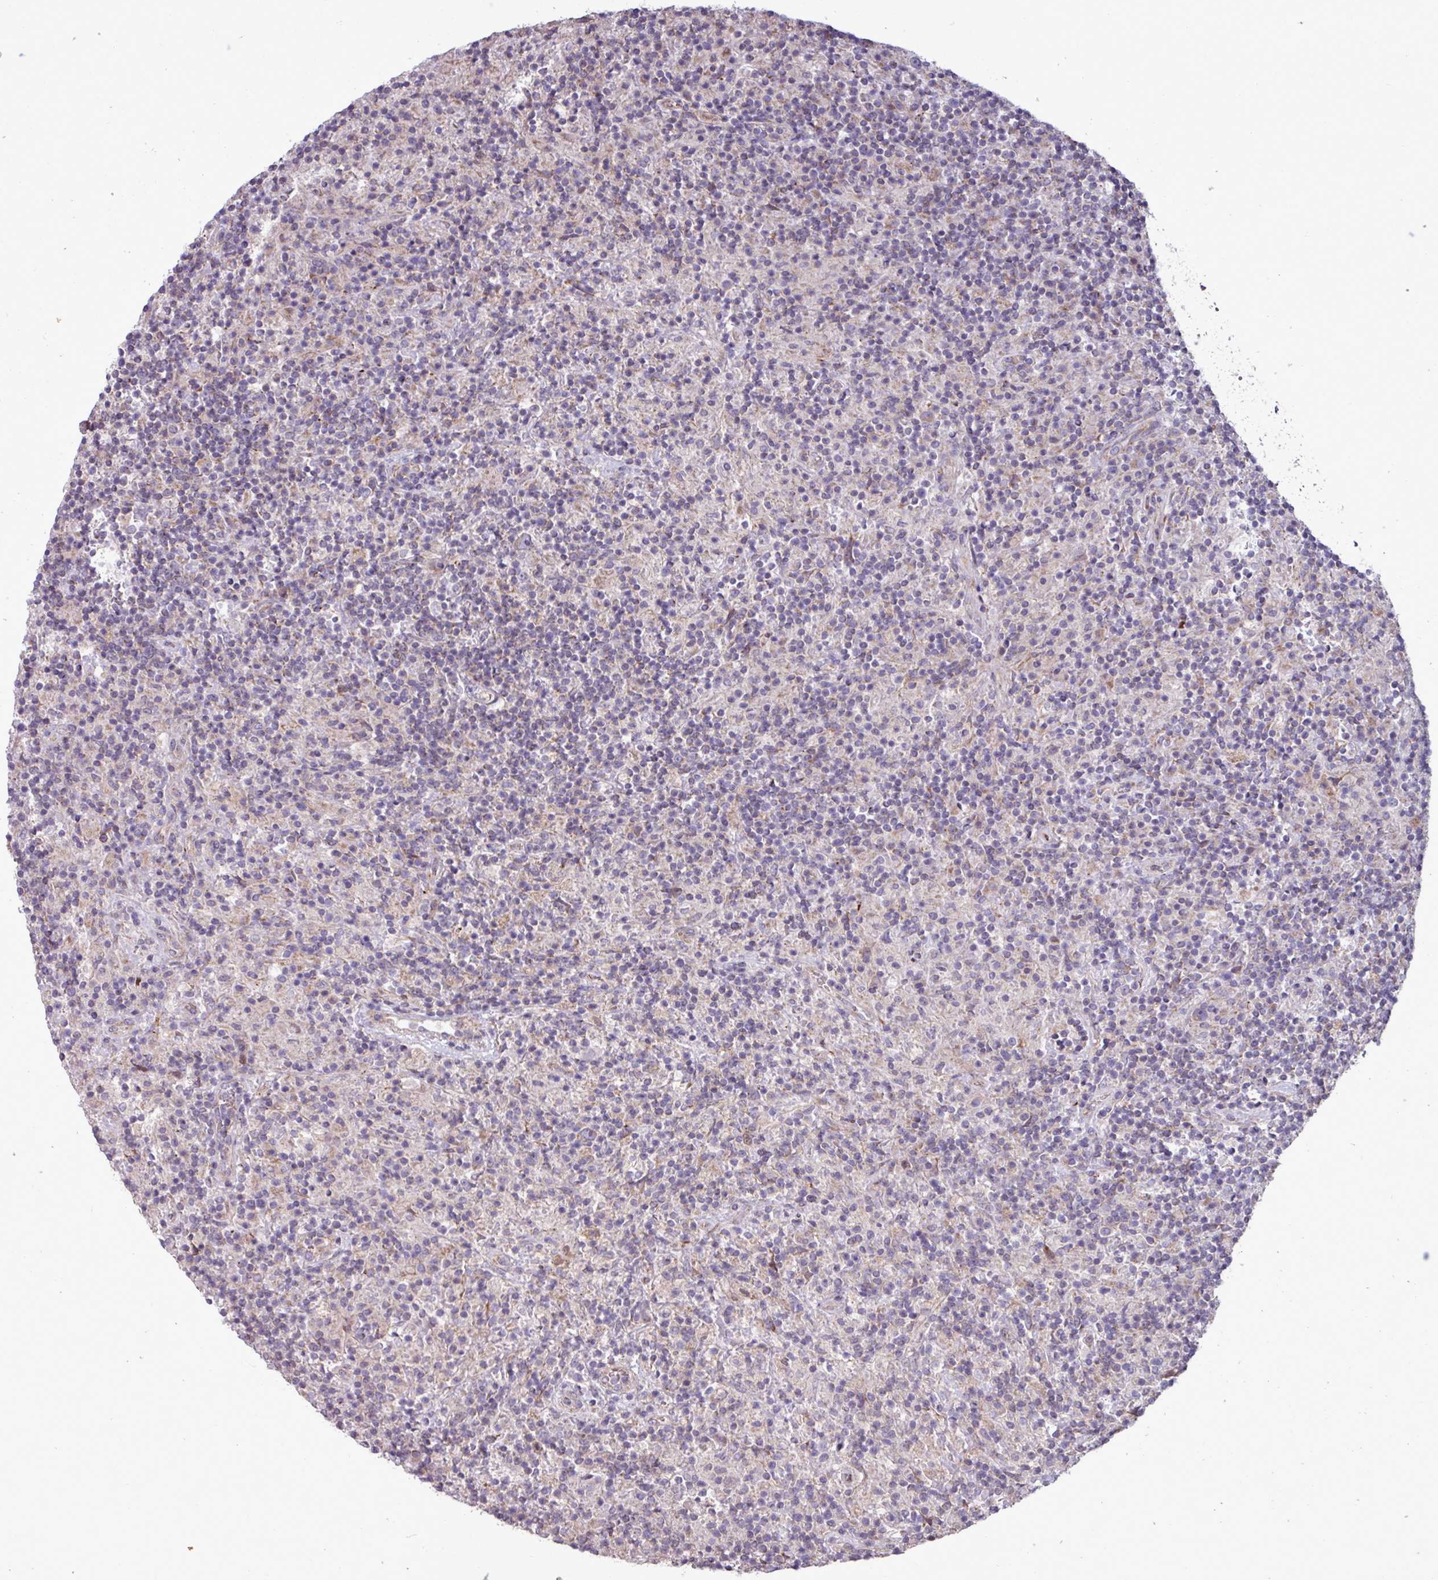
{"staining": {"intensity": "negative", "quantity": "none", "location": "none"}, "tissue": "lymphoma", "cell_type": "Tumor cells", "image_type": "cancer", "snomed": [{"axis": "morphology", "description": "Hodgkin's disease, NOS"}, {"axis": "topography", "description": "Lymph node"}], "caption": "Photomicrograph shows no protein expression in tumor cells of lymphoma tissue. (Stains: DAB immunohistochemistry (IHC) with hematoxylin counter stain, Microscopy: brightfield microscopy at high magnification).", "gene": "PDPR", "patient": {"sex": "male", "age": 70}}